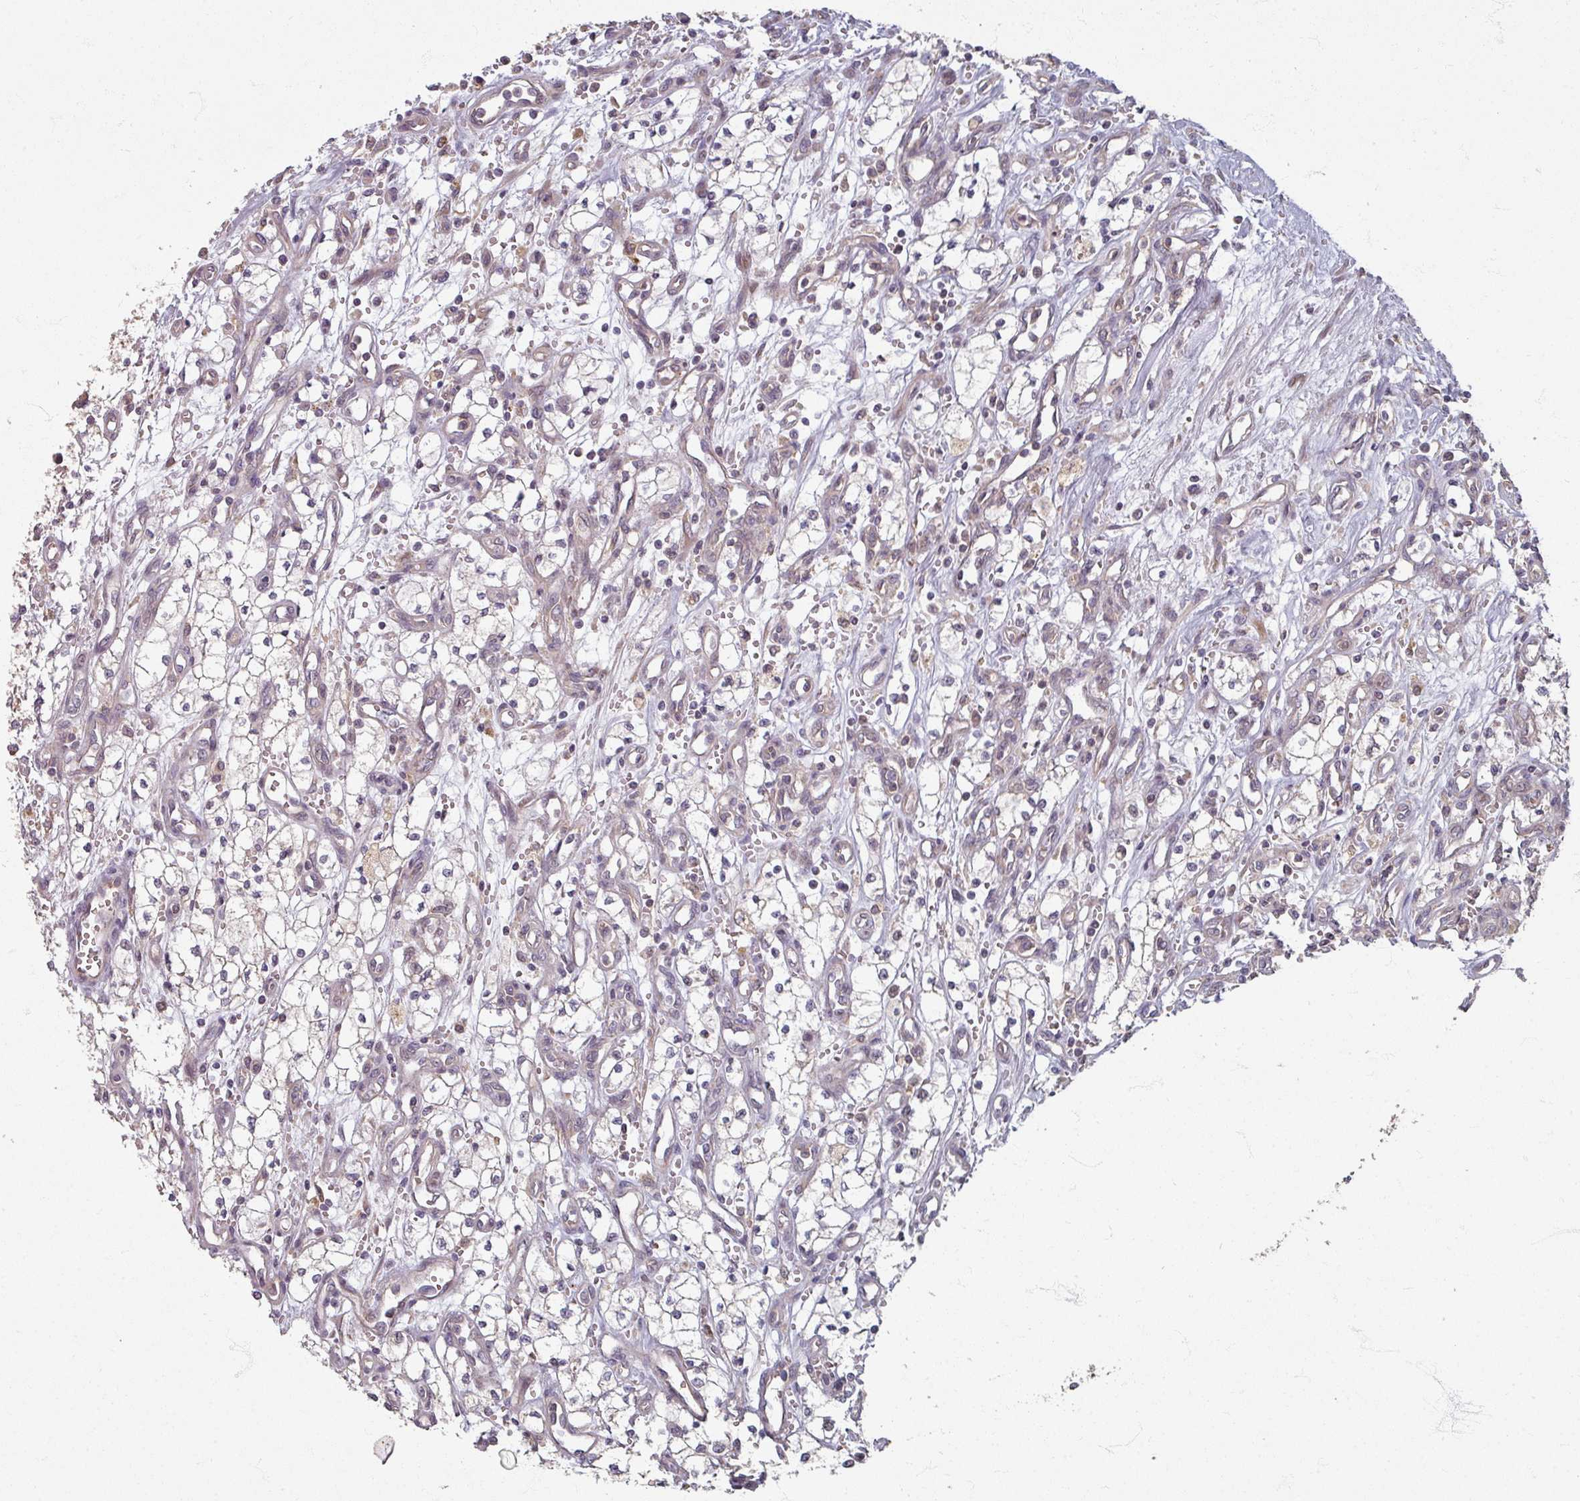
{"staining": {"intensity": "weak", "quantity": "25%-75%", "location": "cytoplasmic/membranous"}, "tissue": "renal cancer", "cell_type": "Tumor cells", "image_type": "cancer", "snomed": [{"axis": "morphology", "description": "Adenocarcinoma, NOS"}, {"axis": "topography", "description": "Kidney"}], "caption": "Immunohistochemistry (IHC) photomicrograph of renal cancer stained for a protein (brown), which exhibits low levels of weak cytoplasmic/membranous positivity in approximately 25%-75% of tumor cells.", "gene": "STAM", "patient": {"sex": "male", "age": 59}}